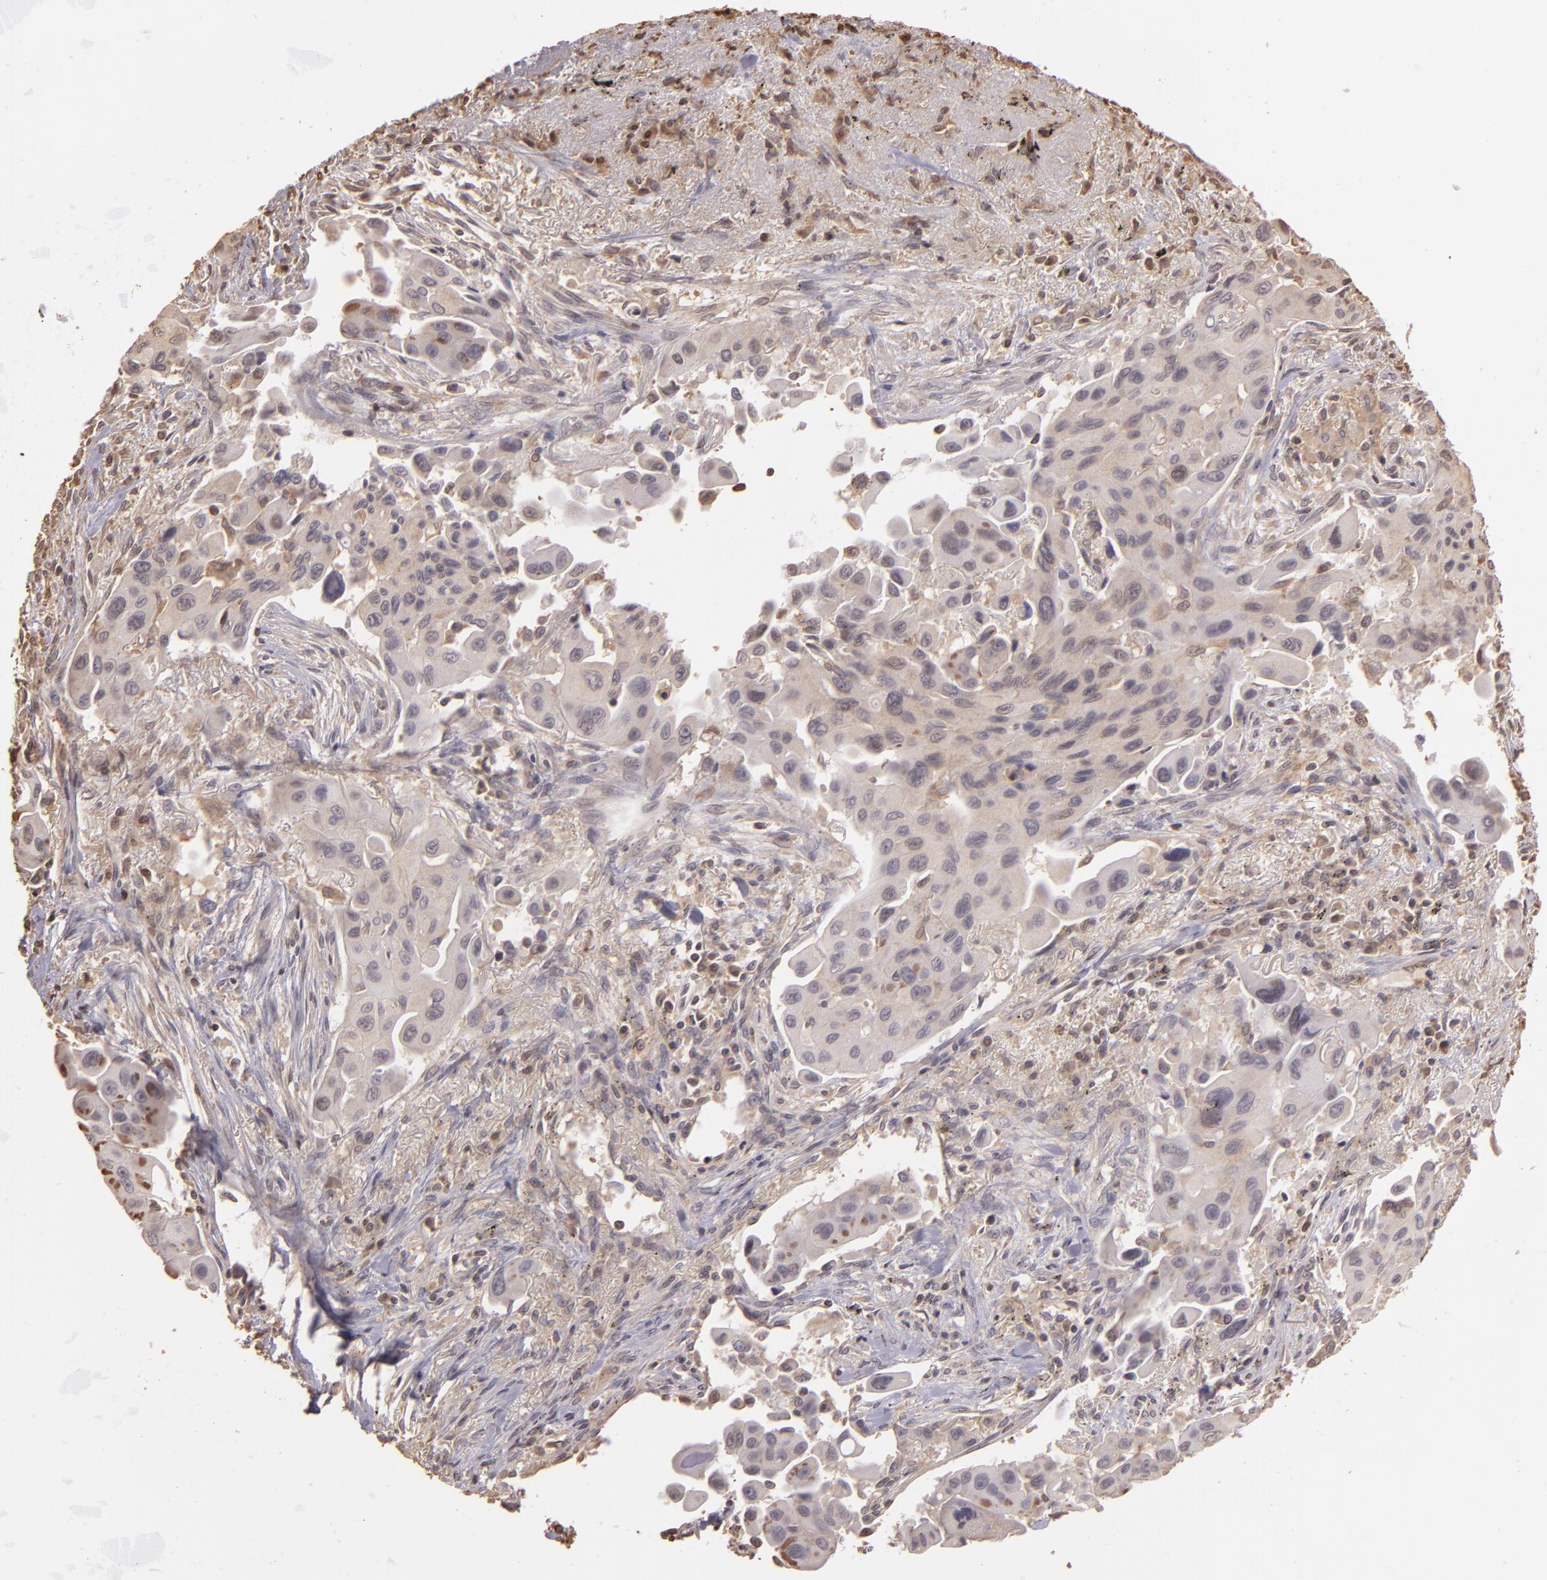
{"staining": {"intensity": "weak", "quantity": "<25%", "location": "cytoplasmic/membranous,nuclear"}, "tissue": "lung cancer", "cell_type": "Tumor cells", "image_type": "cancer", "snomed": [{"axis": "morphology", "description": "Adenocarcinoma, NOS"}, {"axis": "topography", "description": "Lung"}], "caption": "High magnification brightfield microscopy of lung adenocarcinoma stained with DAB (brown) and counterstained with hematoxylin (blue): tumor cells show no significant expression.", "gene": "ARPC2", "patient": {"sex": "male", "age": 68}}